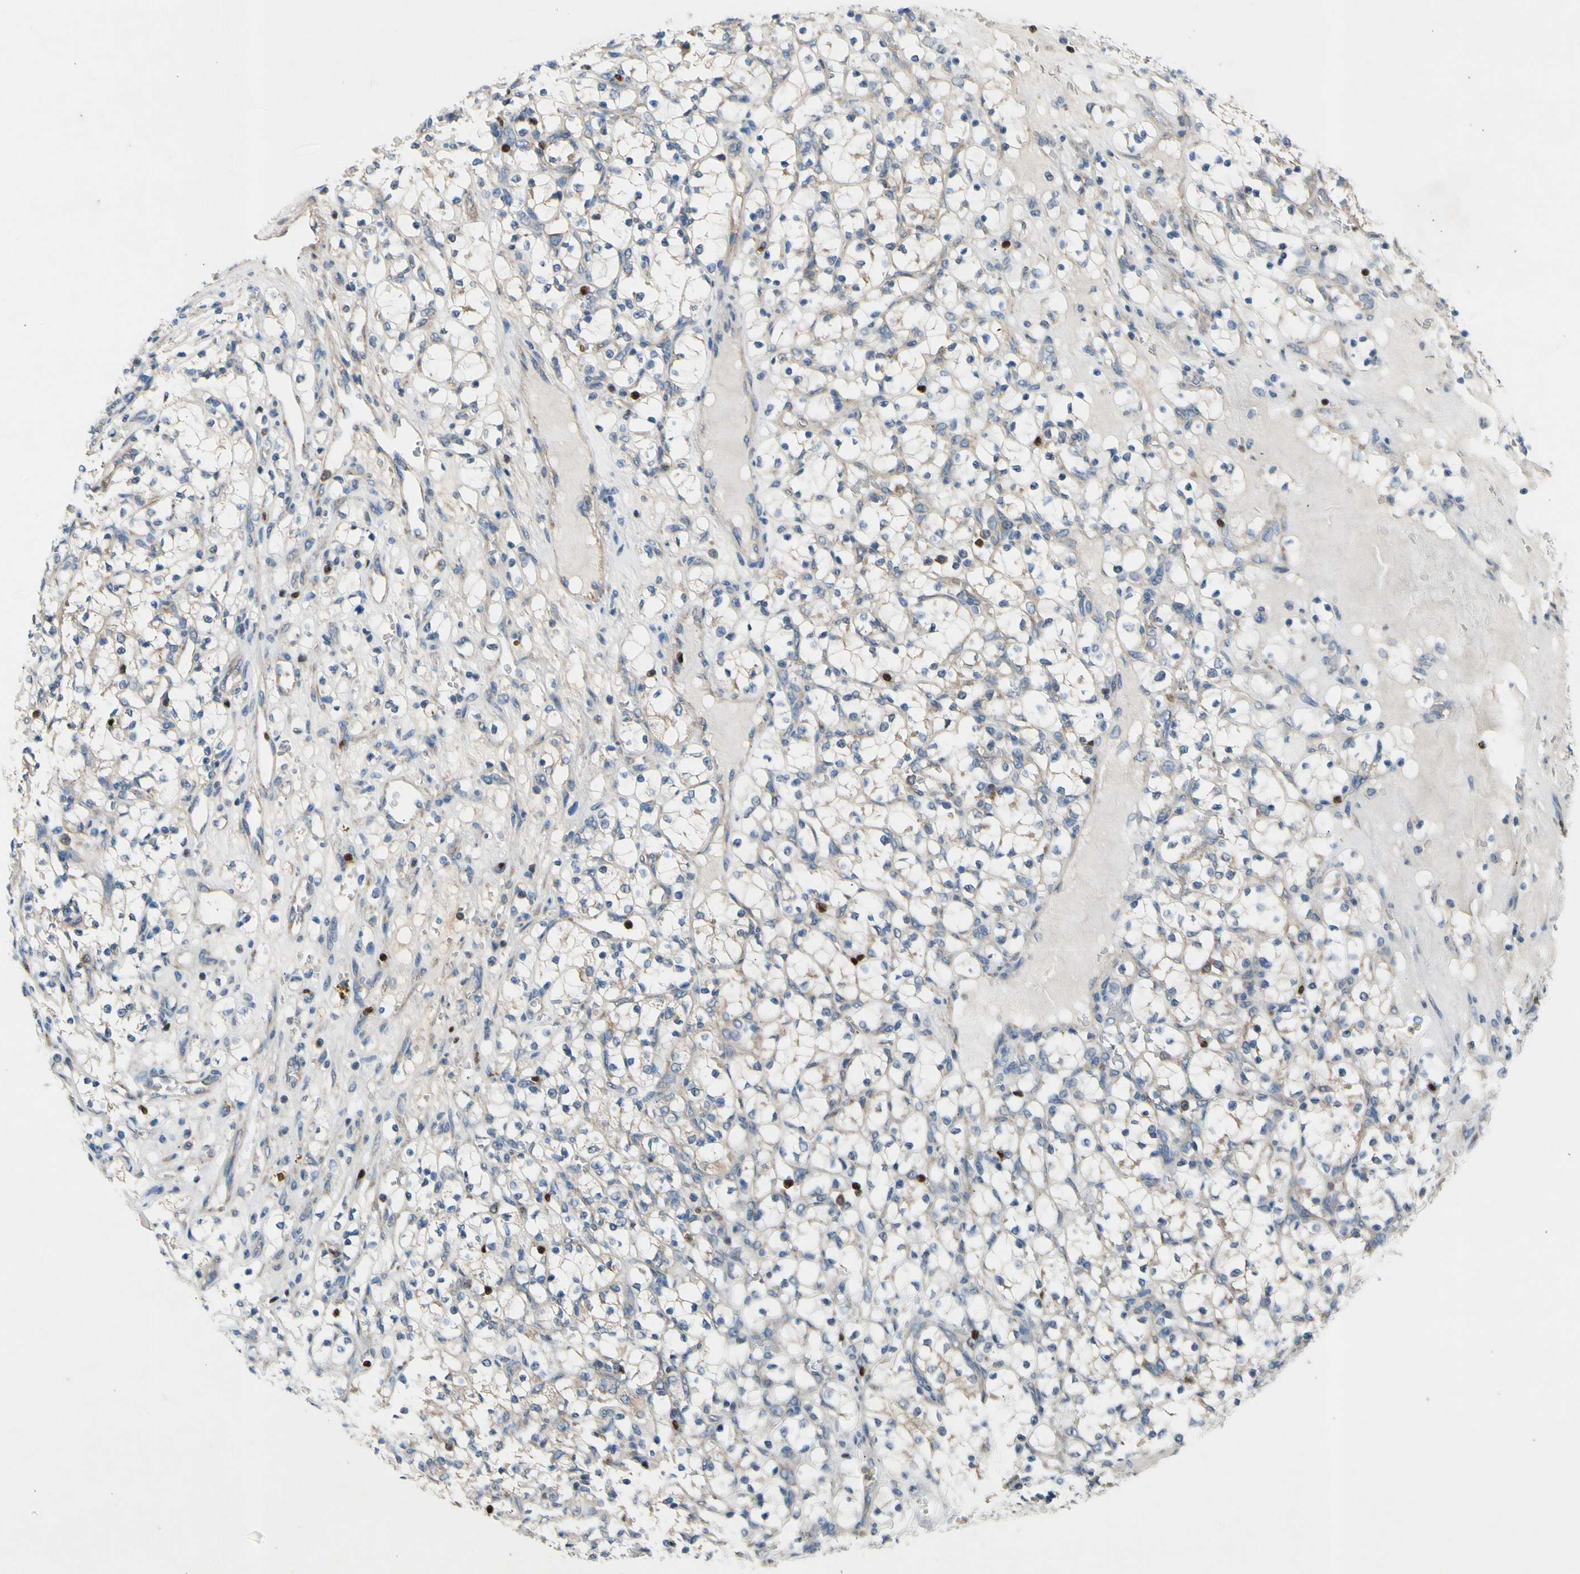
{"staining": {"intensity": "negative", "quantity": "none", "location": "none"}, "tissue": "renal cancer", "cell_type": "Tumor cells", "image_type": "cancer", "snomed": [{"axis": "morphology", "description": "Adenocarcinoma, NOS"}, {"axis": "topography", "description": "Kidney"}], "caption": "A high-resolution photomicrograph shows immunohistochemistry (IHC) staining of renal cancer, which demonstrates no significant positivity in tumor cells.", "gene": "TBX21", "patient": {"sex": "female", "age": 69}}